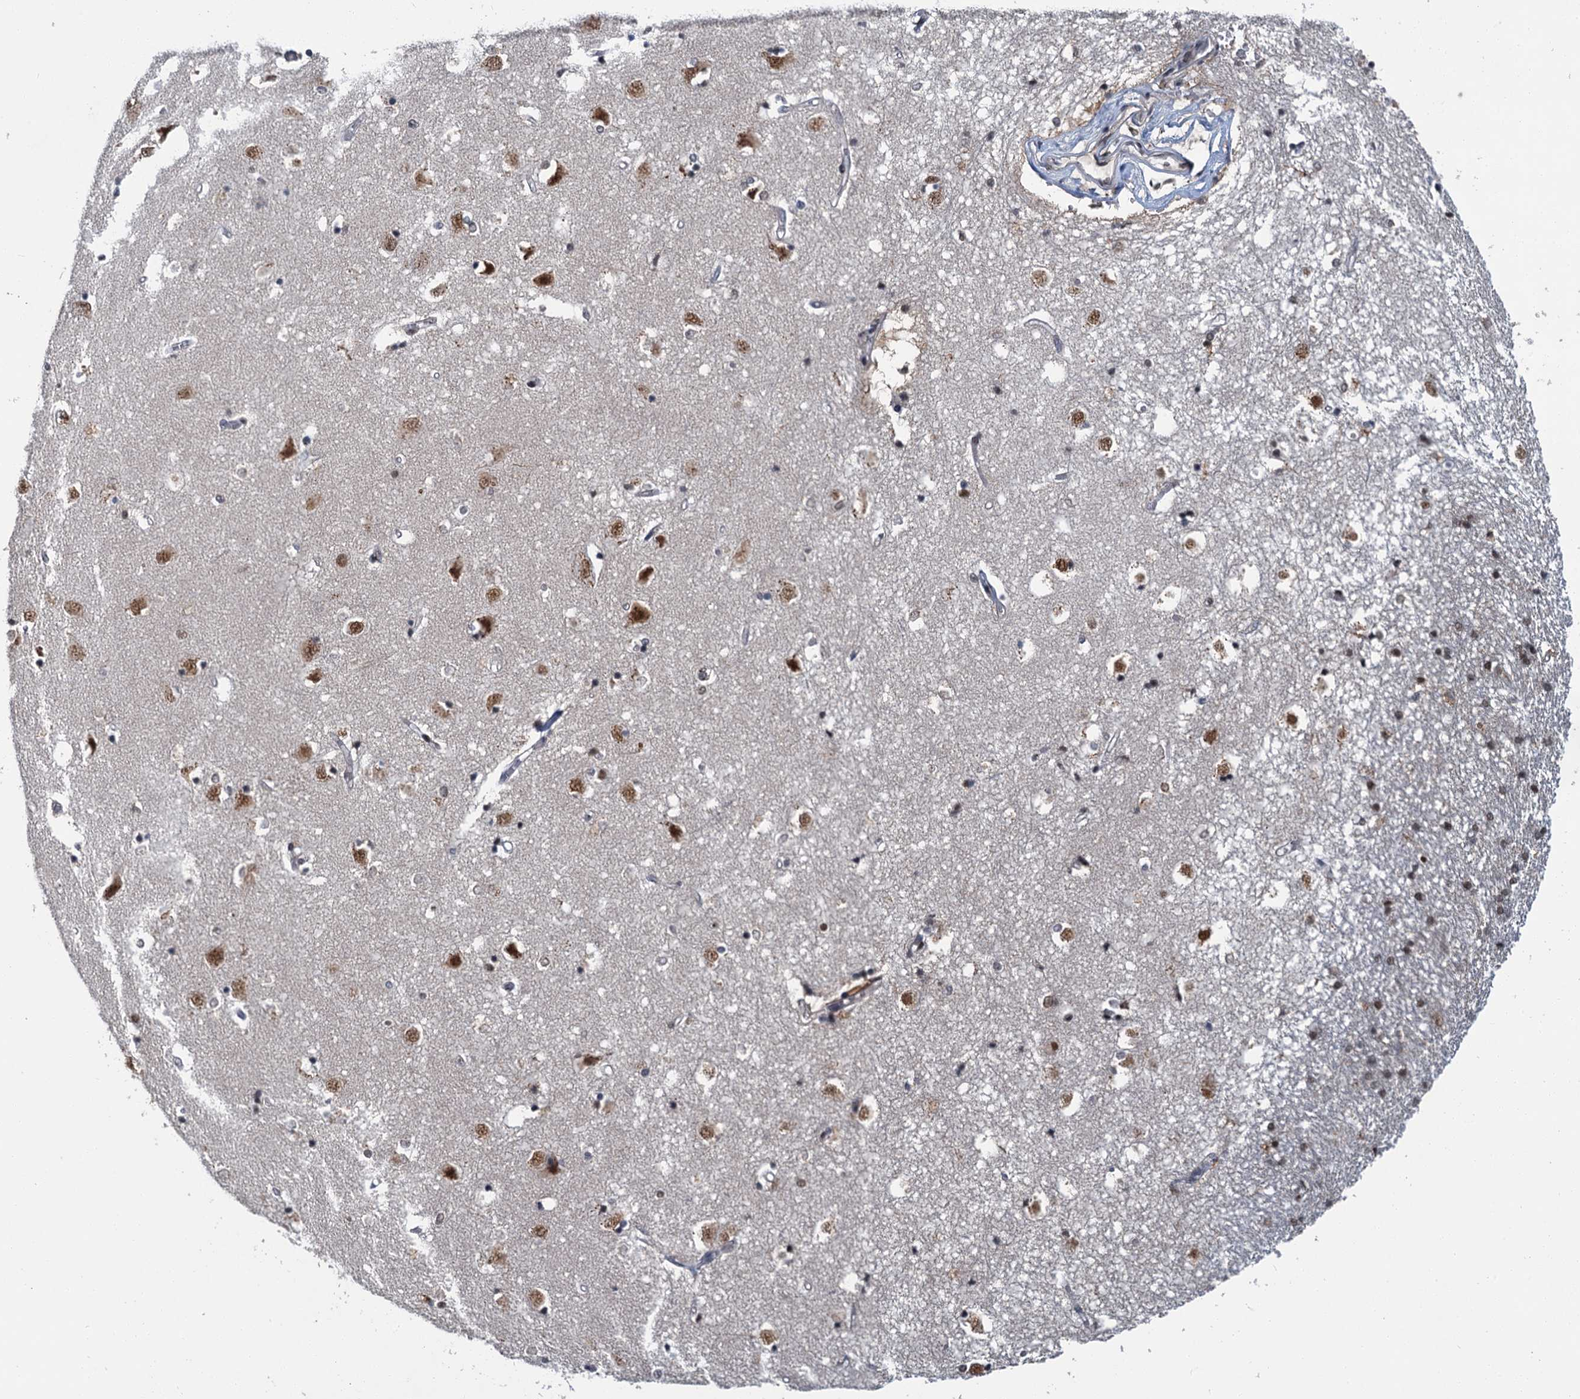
{"staining": {"intensity": "moderate", "quantity": "<25%", "location": "nuclear"}, "tissue": "caudate", "cell_type": "Glial cells", "image_type": "normal", "snomed": [{"axis": "morphology", "description": "Normal tissue, NOS"}, {"axis": "topography", "description": "Lateral ventricle wall"}], "caption": "IHC of benign human caudate shows low levels of moderate nuclear positivity in about <25% of glial cells. IHC stains the protein of interest in brown and the nuclei are stained blue.", "gene": "PPHLN1", "patient": {"sex": "male", "age": 45}}